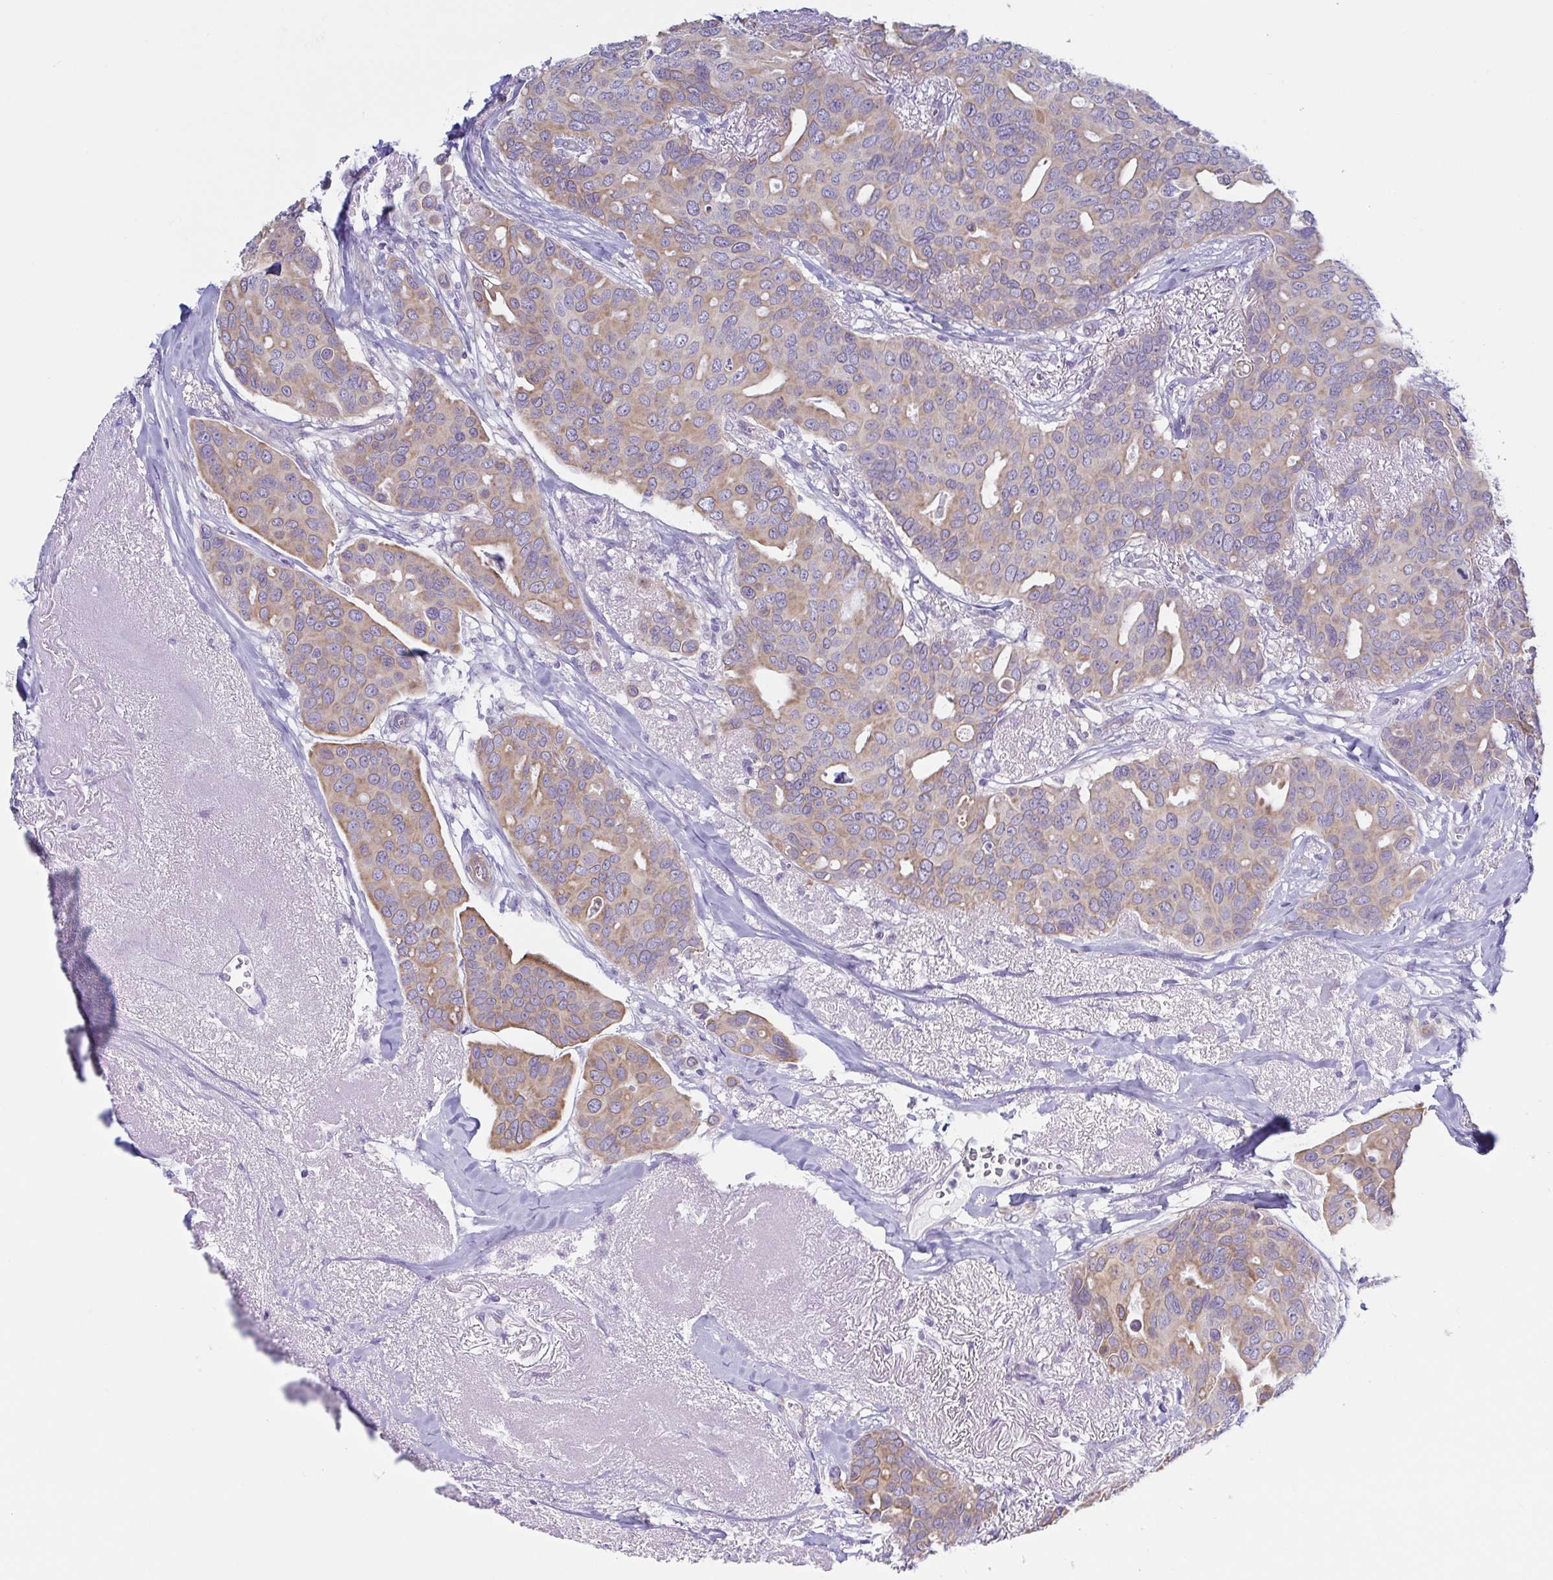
{"staining": {"intensity": "moderate", "quantity": ">75%", "location": "cytoplasmic/membranous"}, "tissue": "breast cancer", "cell_type": "Tumor cells", "image_type": "cancer", "snomed": [{"axis": "morphology", "description": "Duct carcinoma"}, {"axis": "topography", "description": "Breast"}], "caption": "Immunohistochemistry (IHC) staining of breast infiltrating ductal carcinoma, which reveals medium levels of moderate cytoplasmic/membranous staining in about >75% of tumor cells indicating moderate cytoplasmic/membranous protein expression. The staining was performed using DAB (brown) for protein detection and nuclei were counterstained in hematoxylin (blue).", "gene": "TNNI2", "patient": {"sex": "female", "age": 54}}